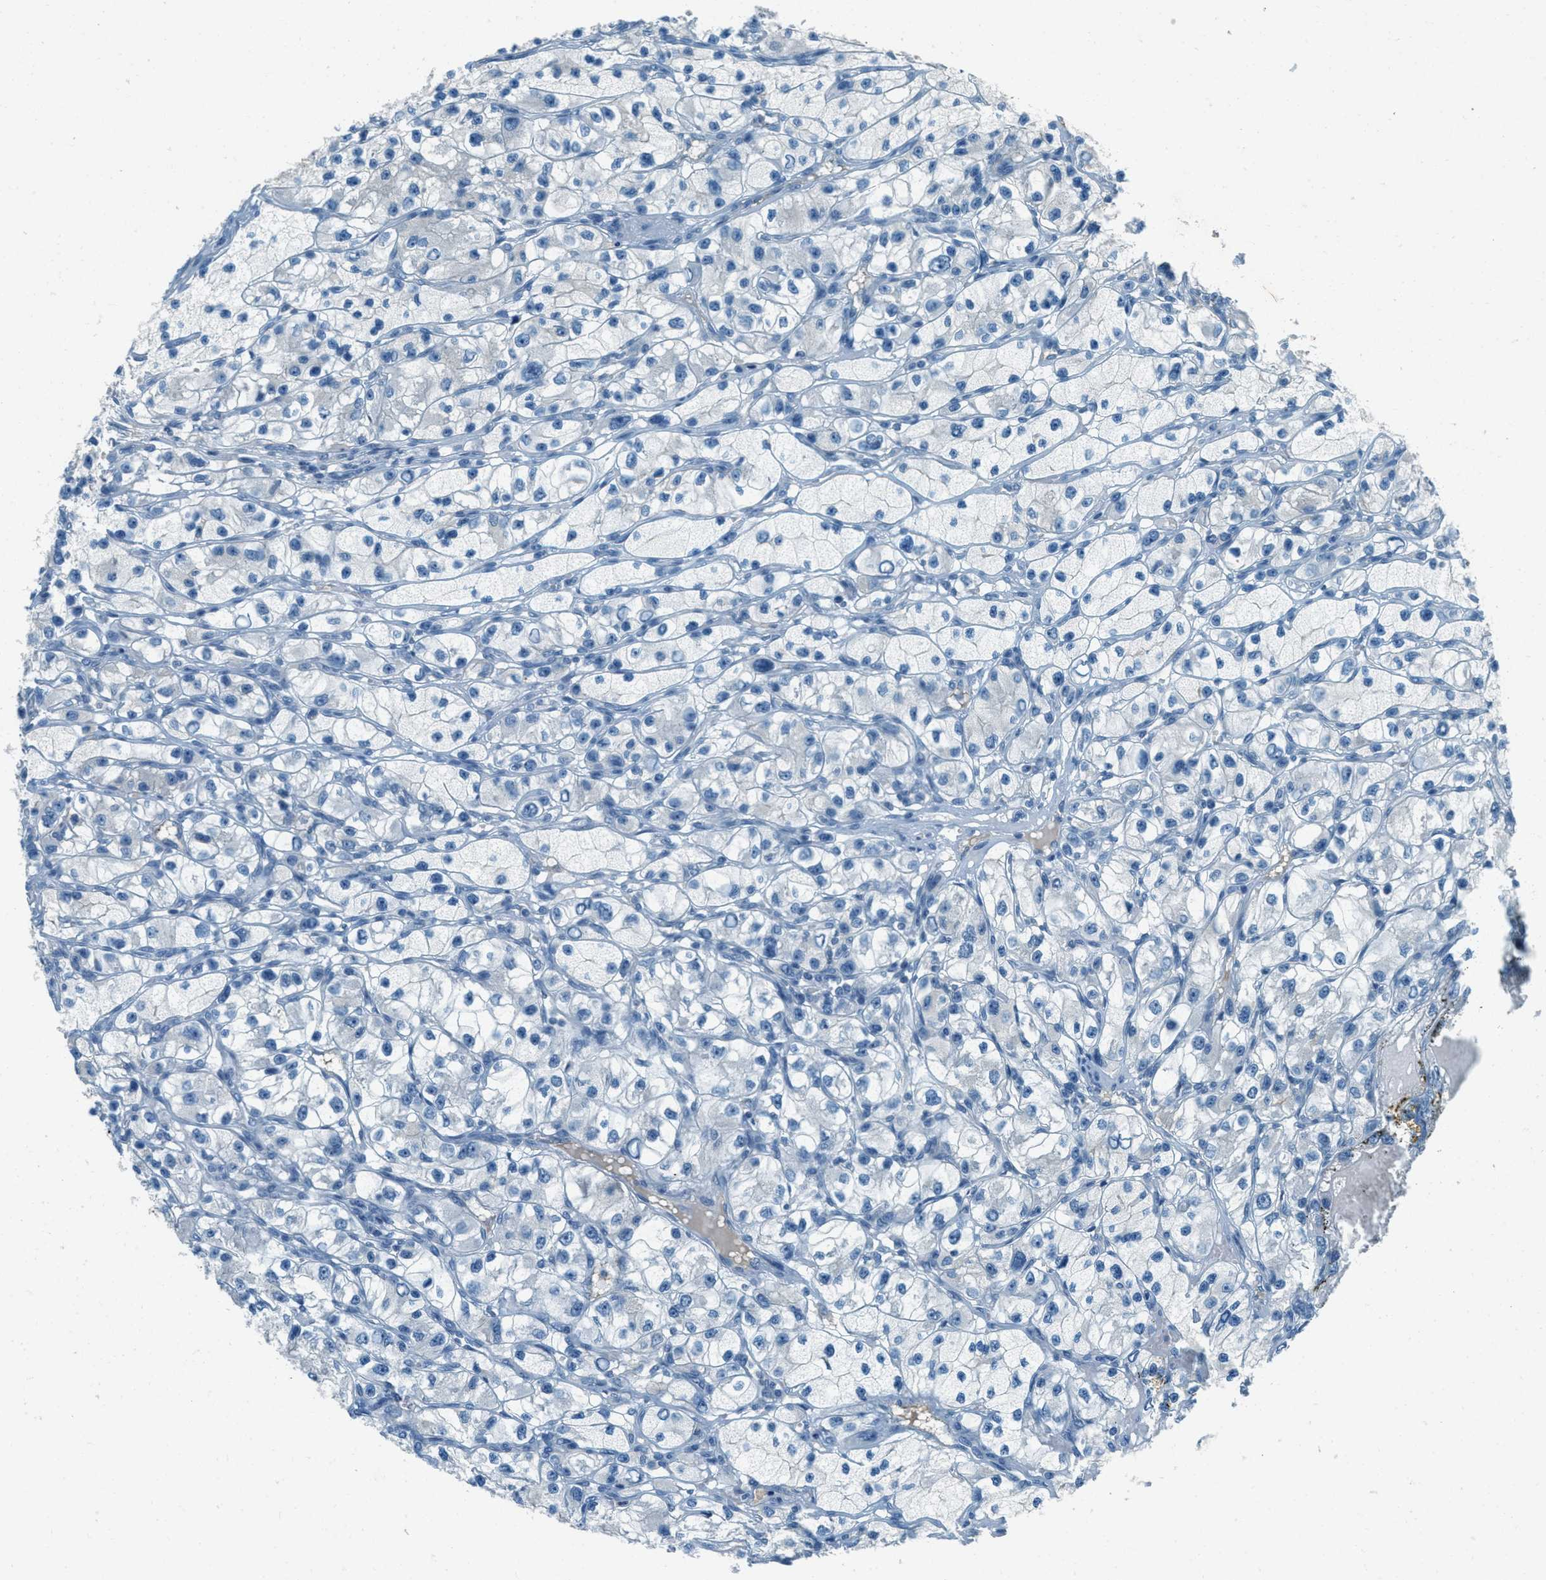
{"staining": {"intensity": "moderate", "quantity": "<25%", "location": "cytoplasmic/membranous"}, "tissue": "renal cancer", "cell_type": "Tumor cells", "image_type": "cancer", "snomed": [{"axis": "morphology", "description": "Adenocarcinoma, NOS"}, {"axis": "topography", "description": "Kidney"}], "caption": "DAB (3,3'-diaminobenzidine) immunohistochemical staining of human adenocarcinoma (renal) shows moderate cytoplasmic/membranous protein positivity in about <25% of tumor cells.", "gene": "MSLN", "patient": {"sex": "female", "age": 57}}